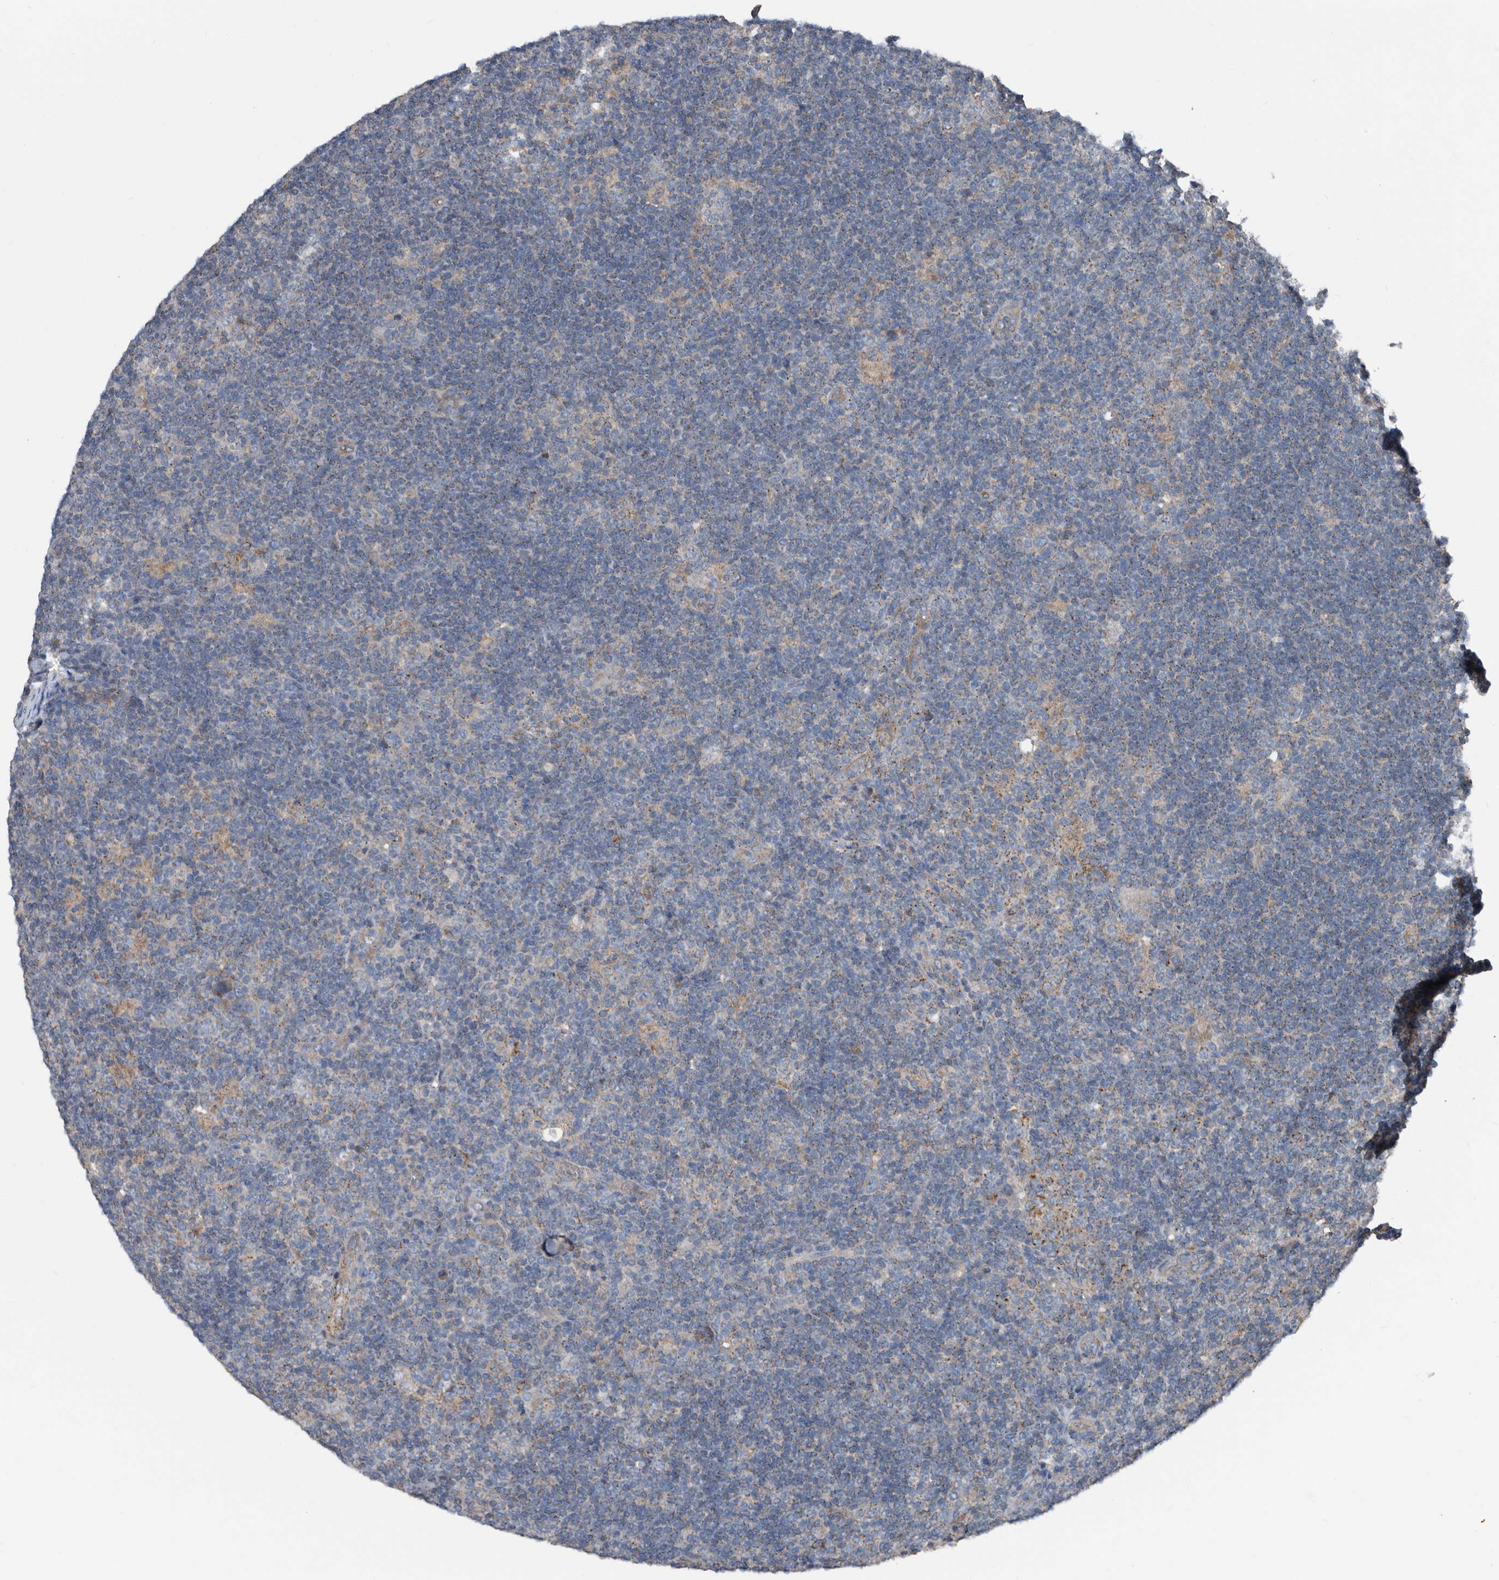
{"staining": {"intensity": "negative", "quantity": "none", "location": "none"}, "tissue": "lymphoma", "cell_type": "Tumor cells", "image_type": "cancer", "snomed": [{"axis": "morphology", "description": "Hodgkin's disease, NOS"}, {"axis": "topography", "description": "Lymph node"}], "caption": "A high-resolution photomicrograph shows immunohistochemistry (IHC) staining of Hodgkin's disease, which reveals no significant staining in tumor cells.", "gene": "AFAP1", "patient": {"sex": "female", "age": 57}}